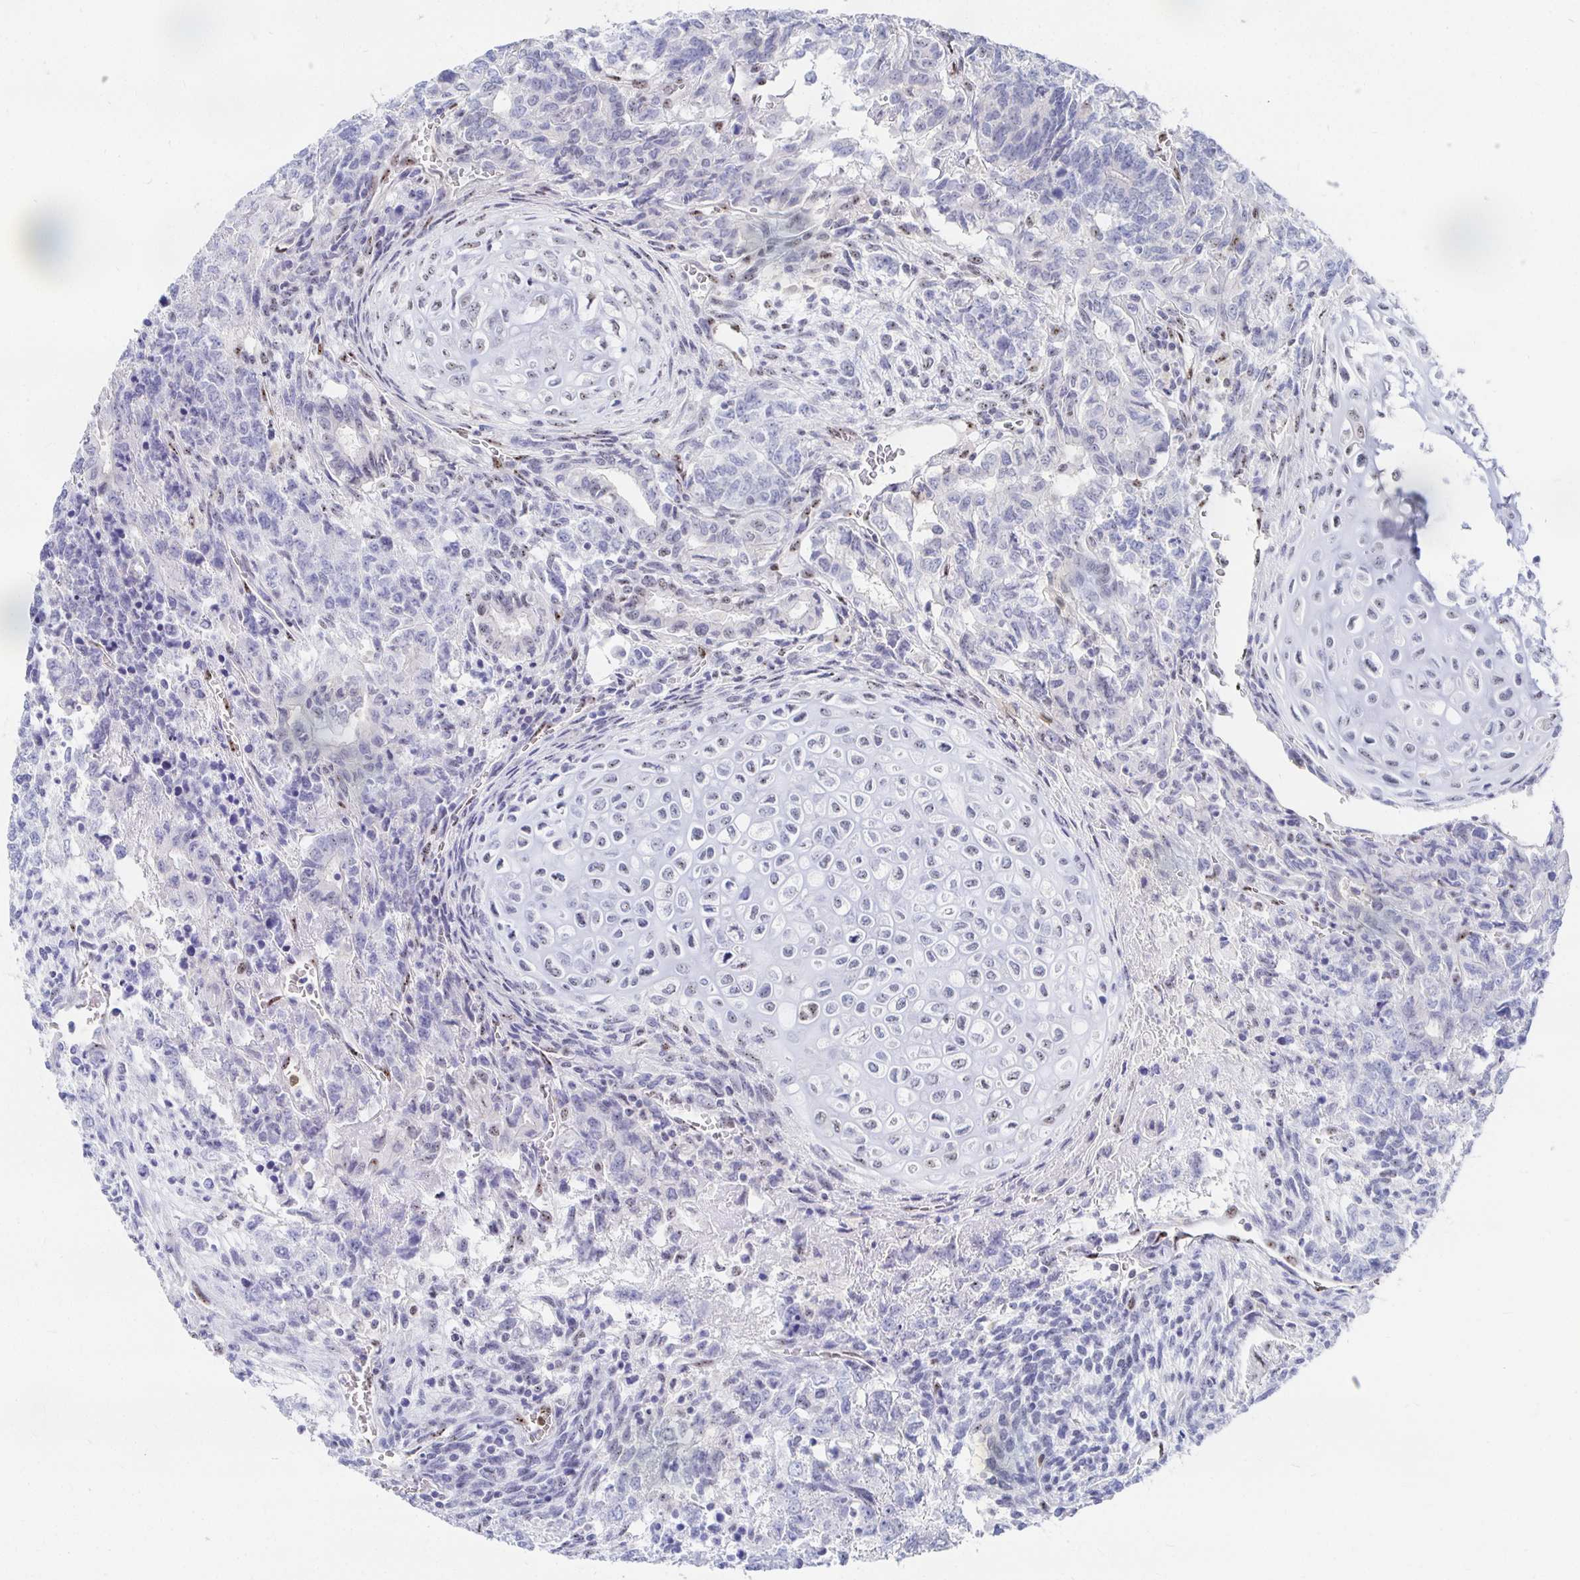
{"staining": {"intensity": "negative", "quantity": "none", "location": "none"}, "tissue": "testis cancer", "cell_type": "Tumor cells", "image_type": "cancer", "snomed": [{"axis": "morphology", "description": "Carcinoma, Embryonal, NOS"}, {"axis": "topography", "description": "Testis"}], "caption": "The immunohistochemistry (IHC) image has no significant expression in tumor cells of testis cancer (embryonal carcinoma) tissue.", "gene": "CLIC3", "patient": {"sex": "male", "age": 23}}